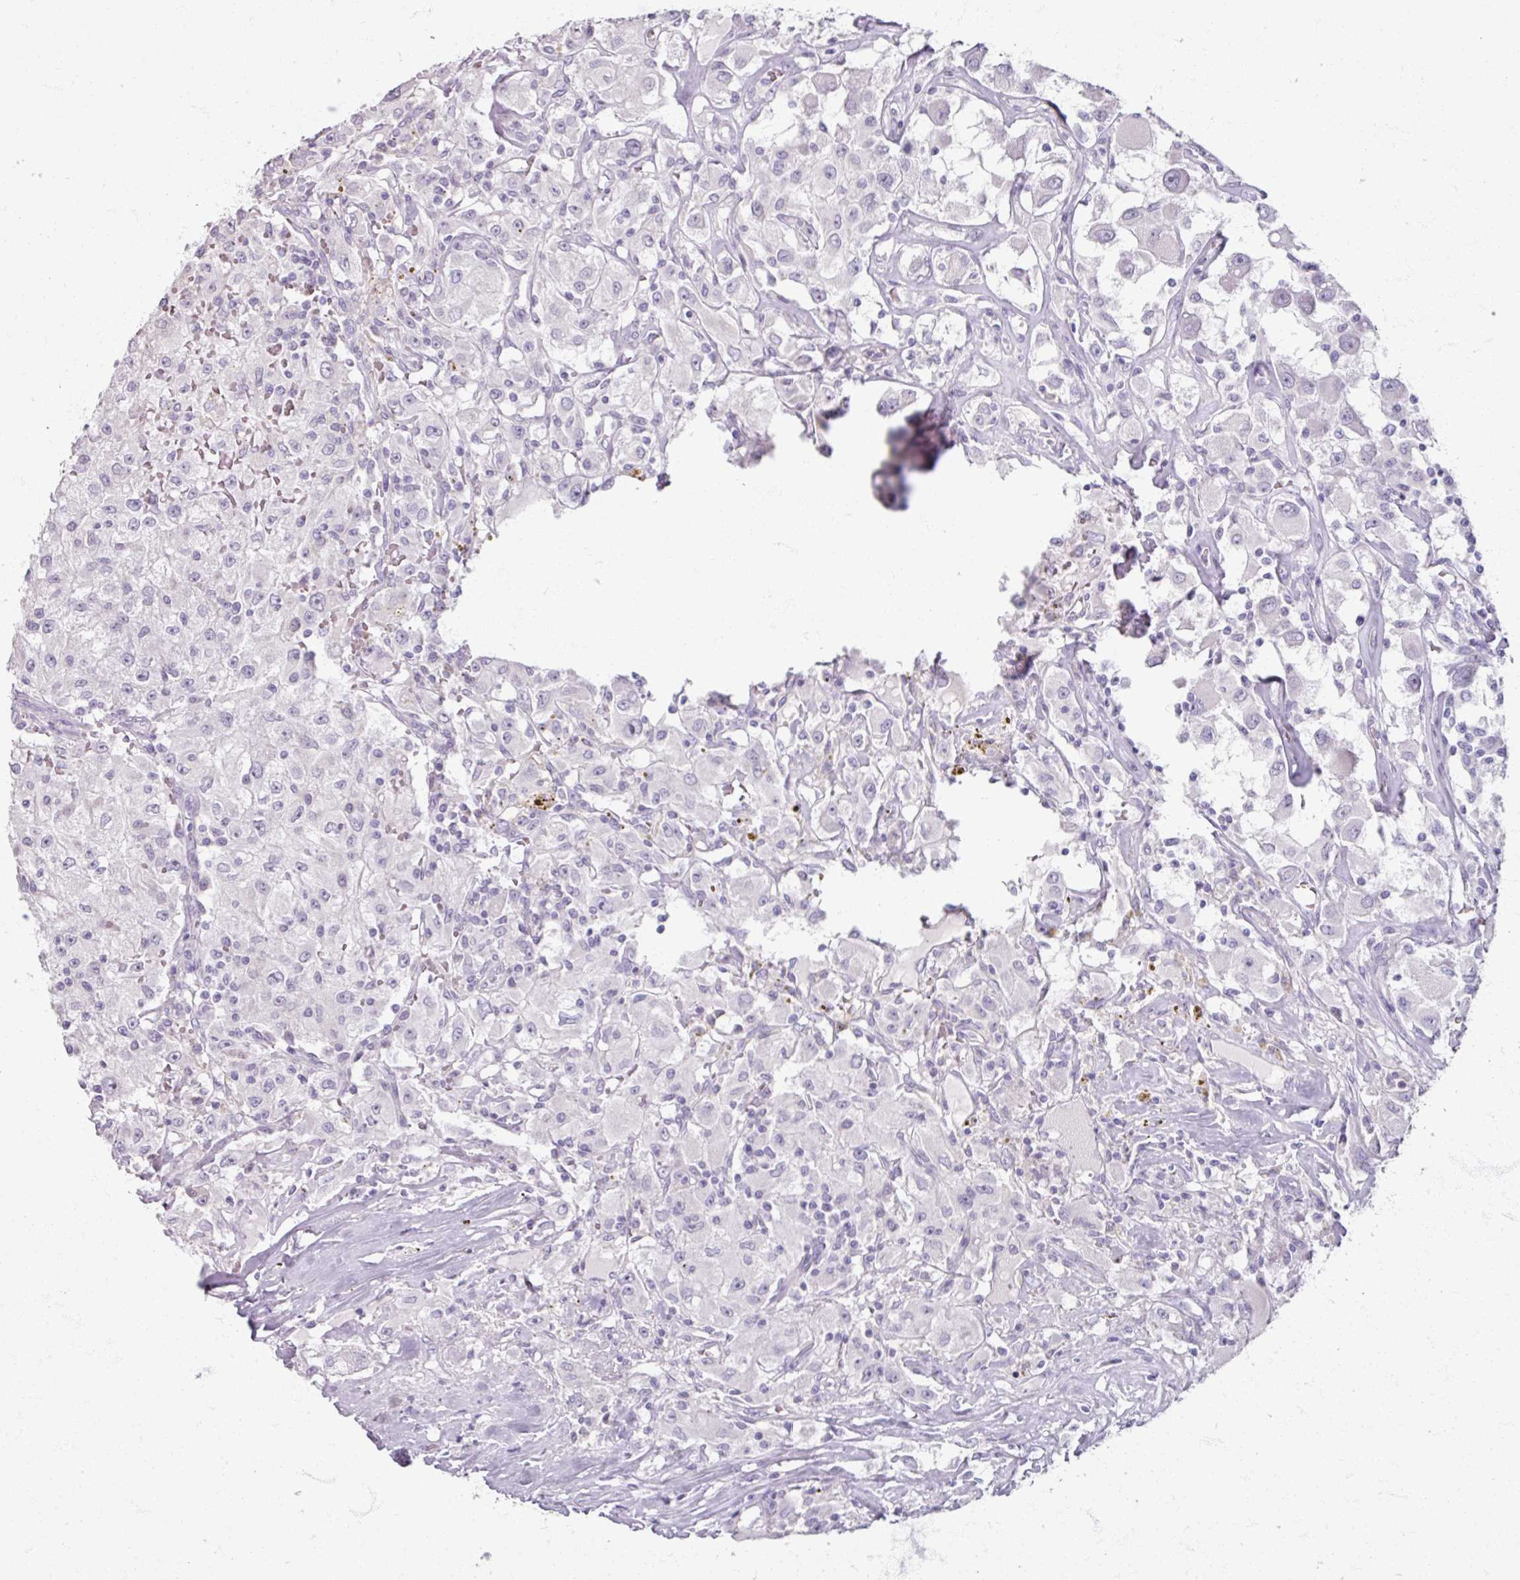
{"staining": {"intensity": "negative", "quantity": "none", "location": "none"}, "tissue": "renal cancer", "cell_type": "Tumor cells", "image_type": "cancer", "snomed": [{"axis": "morphology", "description": "Adenocarcinoma, NOS"}, {"axis": "topography", "description": "Kidney"}], "caption": "A histopathology image of renal cancer stained for a protein displays no brown staining in tumor cells.", "gene": "TG", "patient": {"sex": "female", "age": 67}}